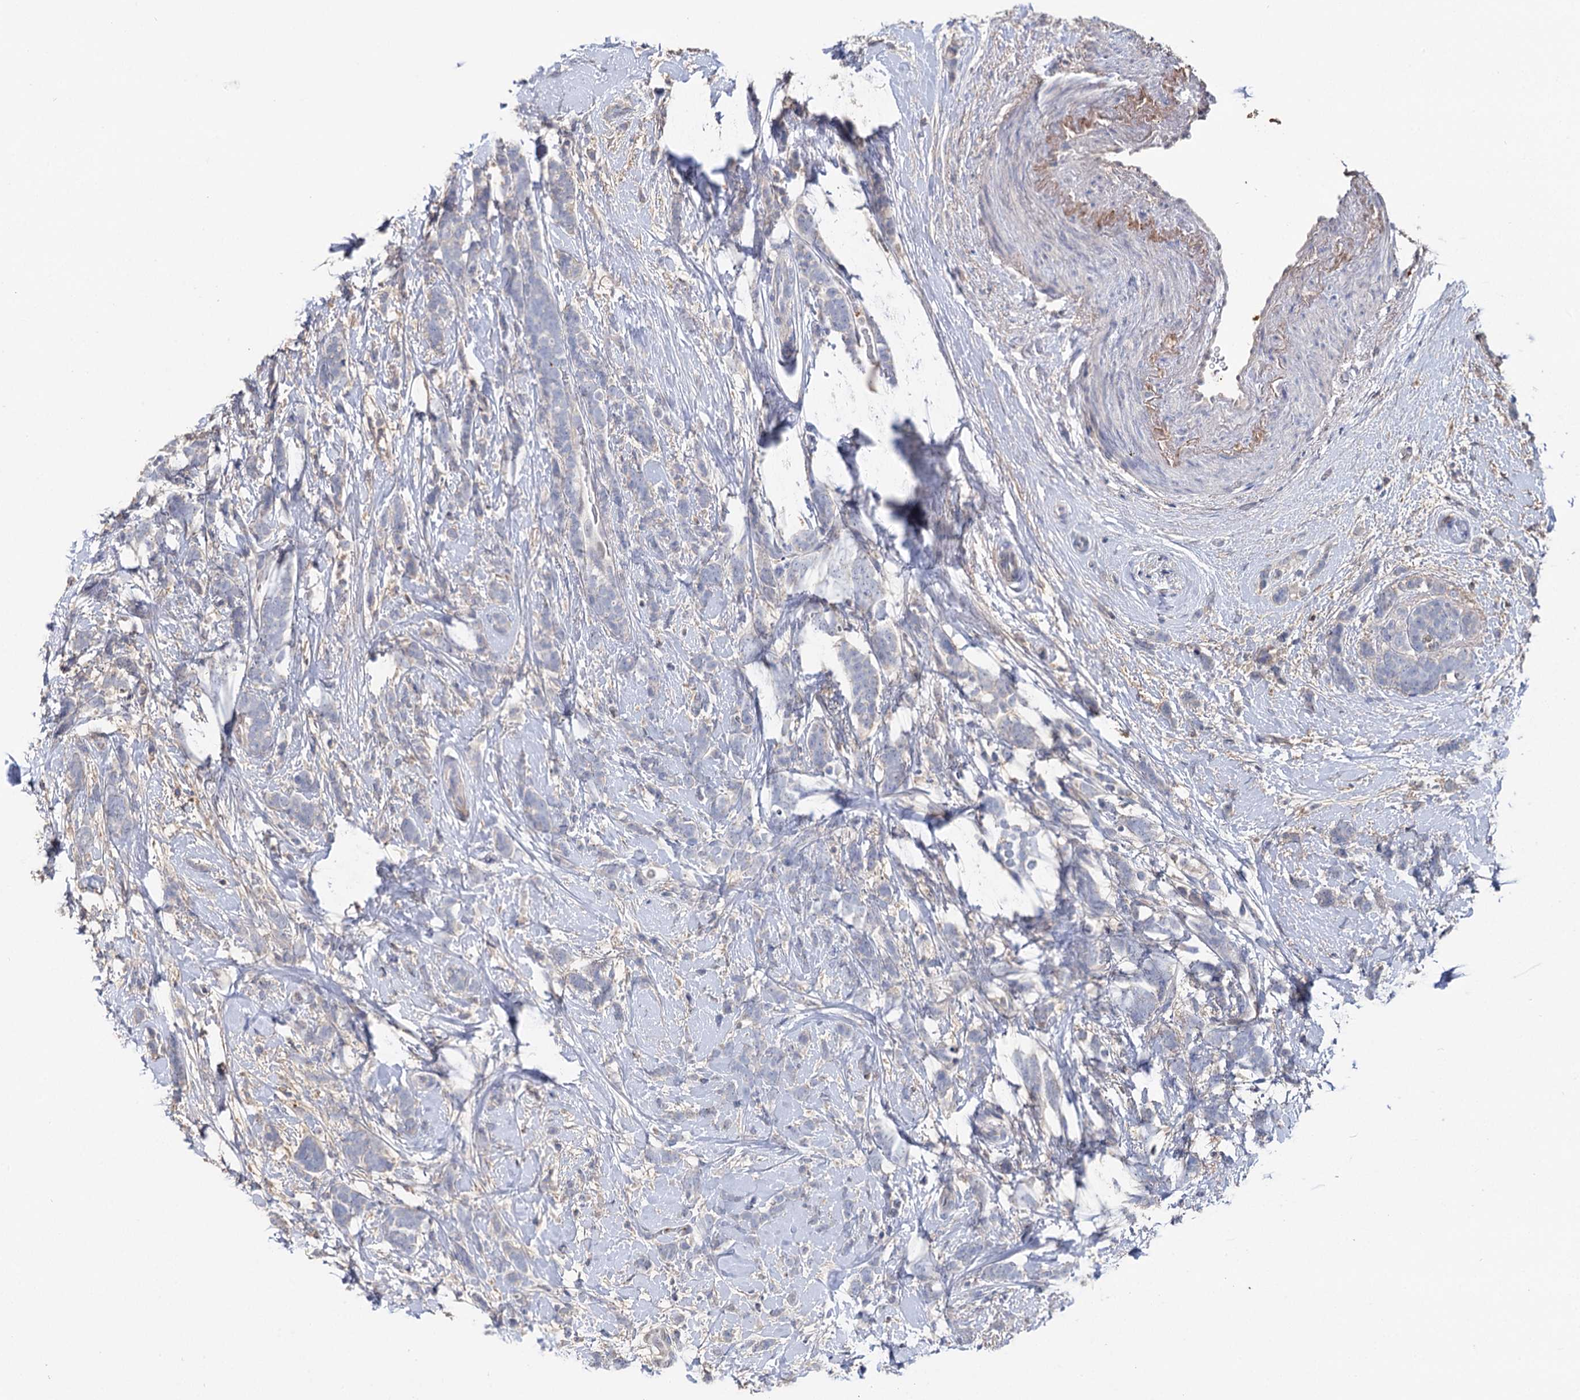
{"staining": {"intensity": "negative", "quantity": "none", "location": "none"}, "tissue": "breast cancer", "cell_type": "Tumor cells", "image_type": "cancer", "snomed": [{"axis": "morphology", "description": "Lobular carcinoma"}, {"axis": "topography", "description": "Breast"}], "caption": "IHC of lobular carcinoma (breast) reveals no staining in tumor cells.", "gene": "DNAH6", "patient": {"sex": "female", "age": 58}}